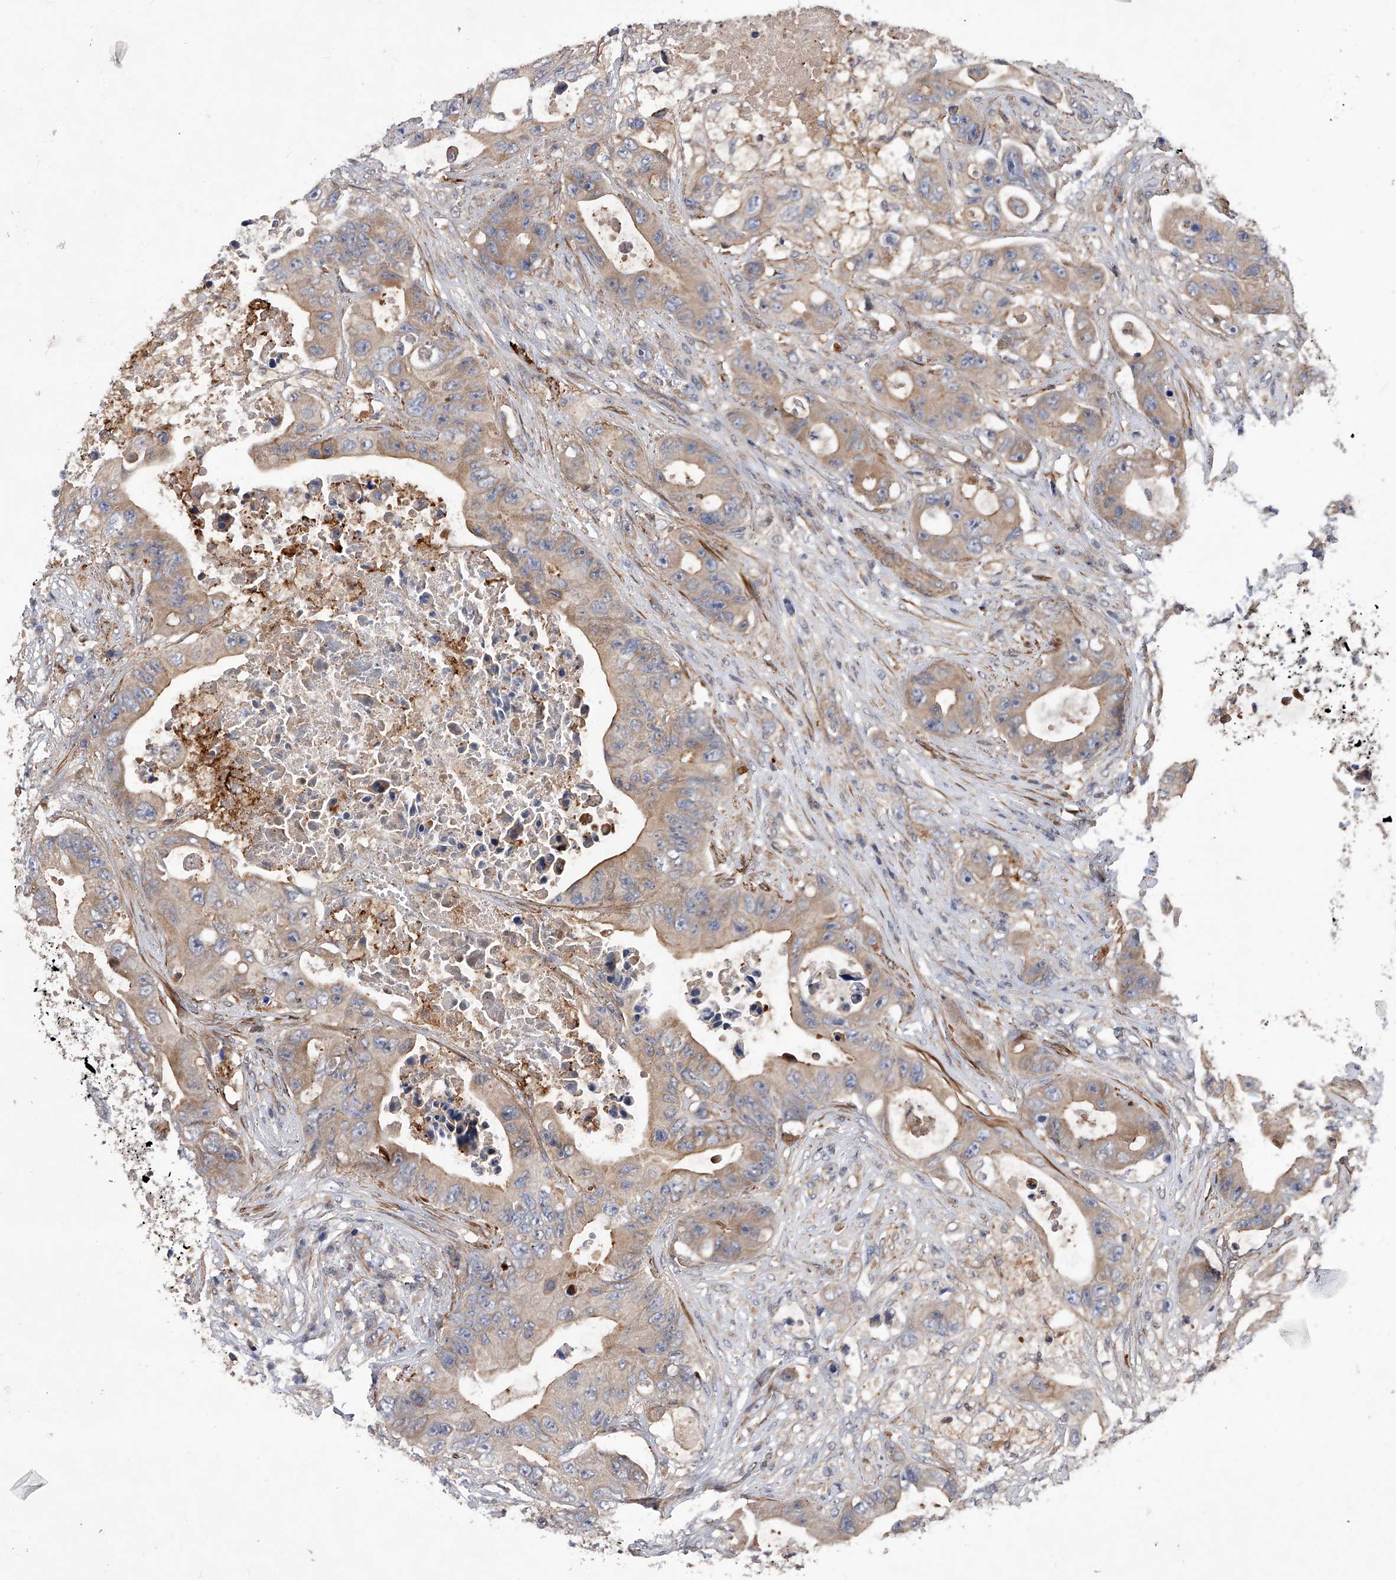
{"staining": {"intensity": "weak", "quantity": "25%-75%", "location": "cytoplasmic/membranous"}, "tissue": "colorectal cancer", "cell_type": "Tumor cells", "image_type": "cancer", "snomed": [{"axis": "morphology", "description": "Adenocarcinoma, NOS"}, {"axis": "topography", "description": "Colon"}], "caption": "An IHC micrograph of tumor tissue is shown. Protein staining in brown highlights weak cytoplasmic/membranous positivity in adenocarcinoma (colorectal) within tumor cells.", "gene": "PDSS2", "patient": {"sex": "female", "age": 46}}